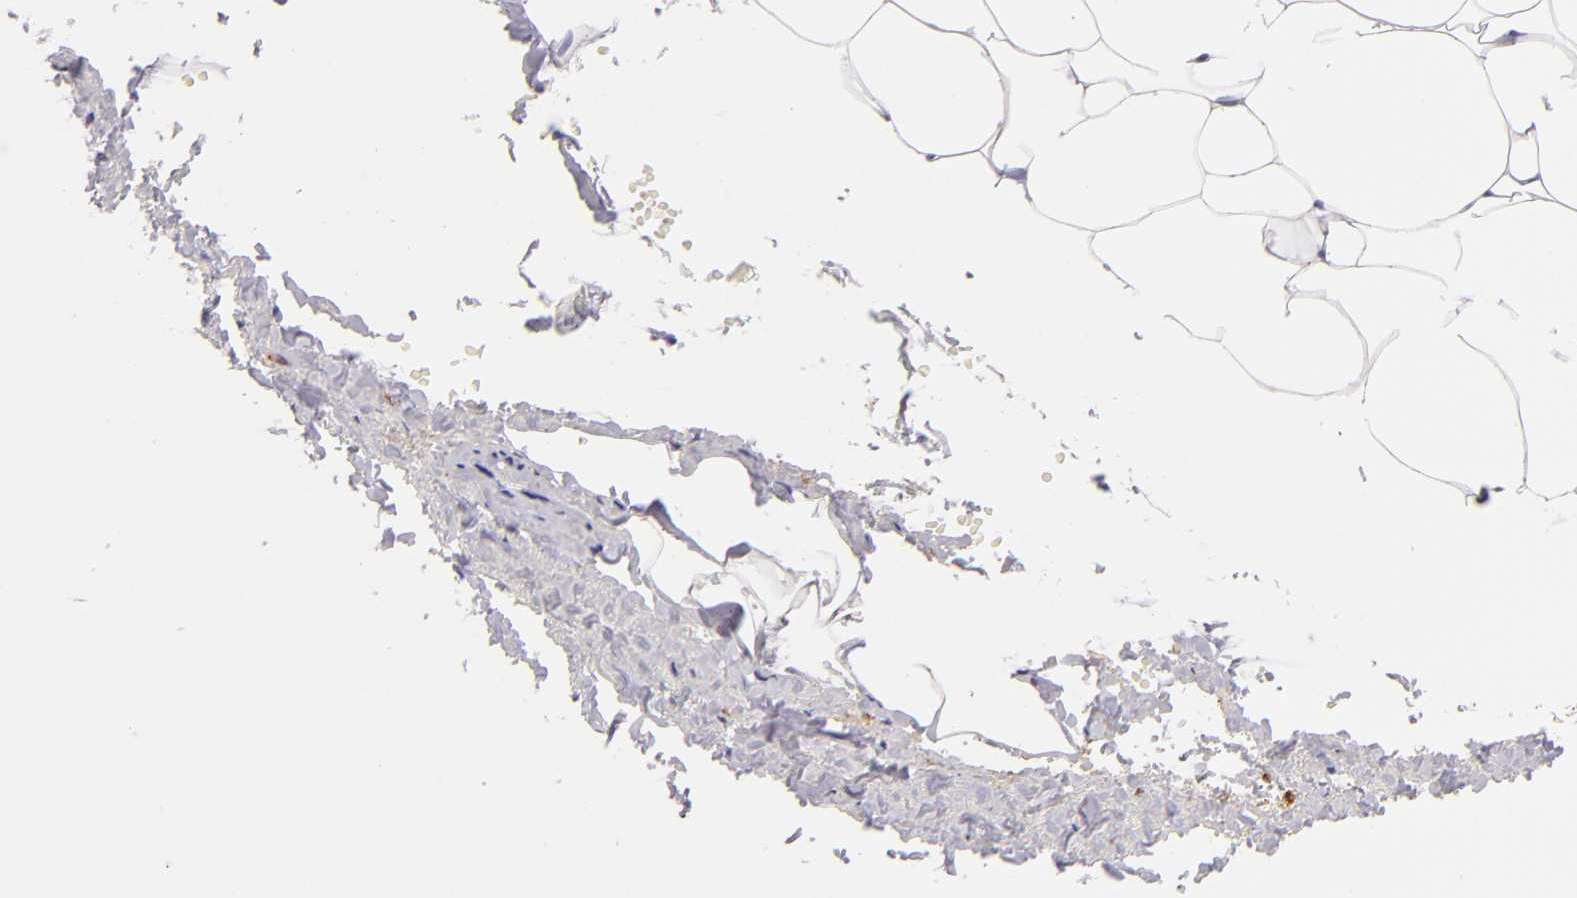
{"staining": {"intensity": "negative", "quantity": "none", "location": "none"}, "tissue": "adipose tissue", "cell_type": "Adipocytes", "image_type": "normal", "snomed": [{"axis": "morphology", "description": "Normal tissue, NOS"}, {"axis": "topography", "description": "Soft tissue"}, {"axis": "topography", "description": "Peripheral nerve tissue"}], "caption": "Immunohistochemical staining of benign adipose tissue demonstrates no significant expression in adipocytes.", "gene": "GP1BA", "patient": {"sex": "female", "age": 68}}